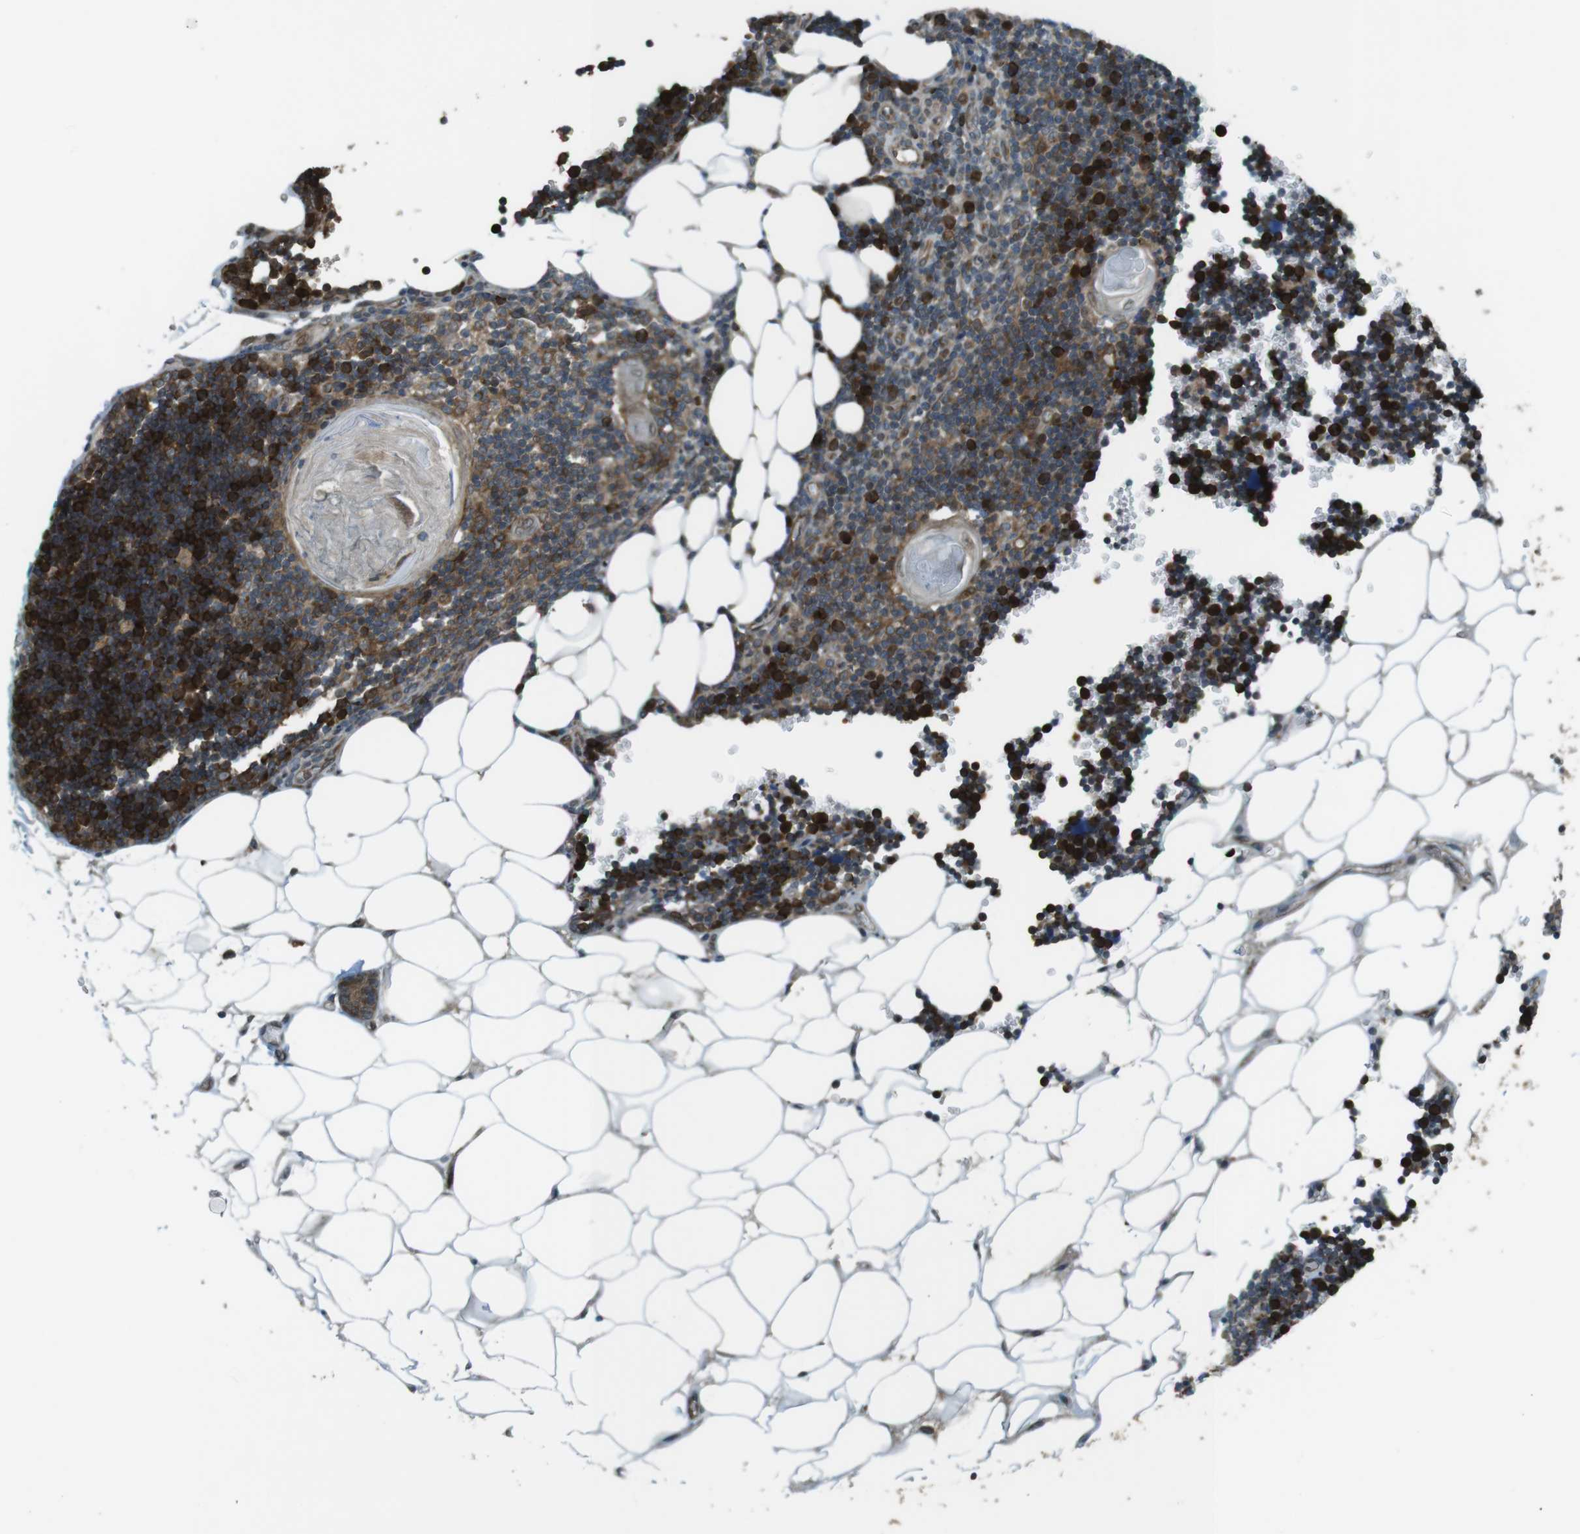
{"staining": {"intensity": "strong", "quantity": "25%-75%", "location": "cytoplasmic/membranous"}, "tissue": "lymph node", "cell_type": "Germinal center cells", "image_type": "normal", "snomed": [{"axis": "morphology", "description": "Normal tissue, NOS"}, {"axis": "topography", "description": "Lymph node"}], "caption": "A photomicrograph of lymph node stained for a protein reveals strong cytoplasmic/membranous brown staining in germinal center cells.", "gene": "ZNF330", "patient": {"sex": "male", "age": 33}}